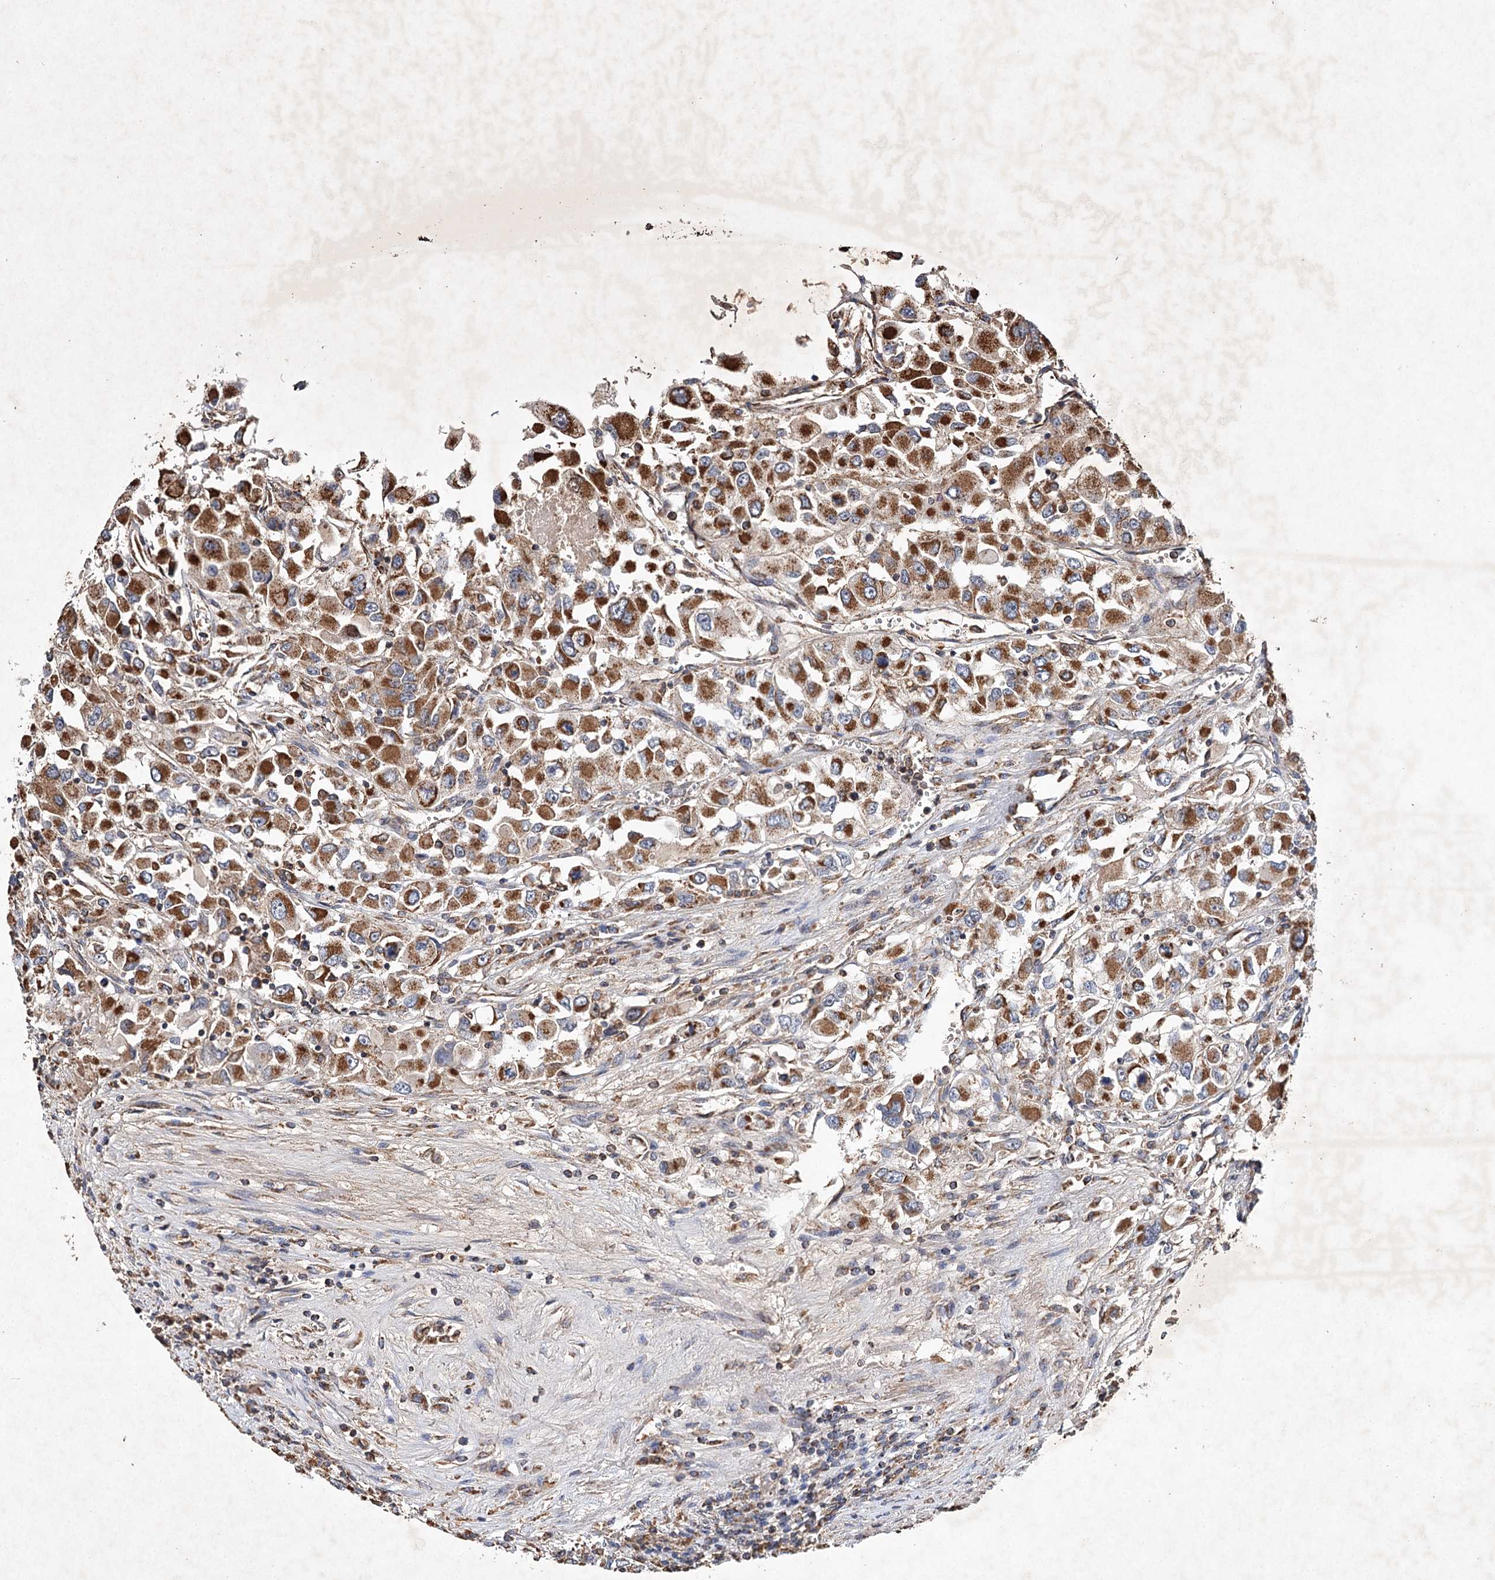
{"staining": {"intensity": "strong", "quantity": ">75%", "location": "cytoplasmic/membranous"}, "tissue": "renal cancer", "cell_type": "Tumor cells", "image_type": "cancer", "snomed": [{"axis": "morphology", "description": "Adenocarcinoma, NOS"}, {"axis": "topography", "description": "Kidney"}], "caption": "There is high levels of strong cytoplasmic/membranous staining in tumor cells of adenocarcinoma (renal), as demonstrated by immunohistochemical staining (brown color).", "gene": "PIK3CB", "patient": {"sex": "female", "age": 52}}